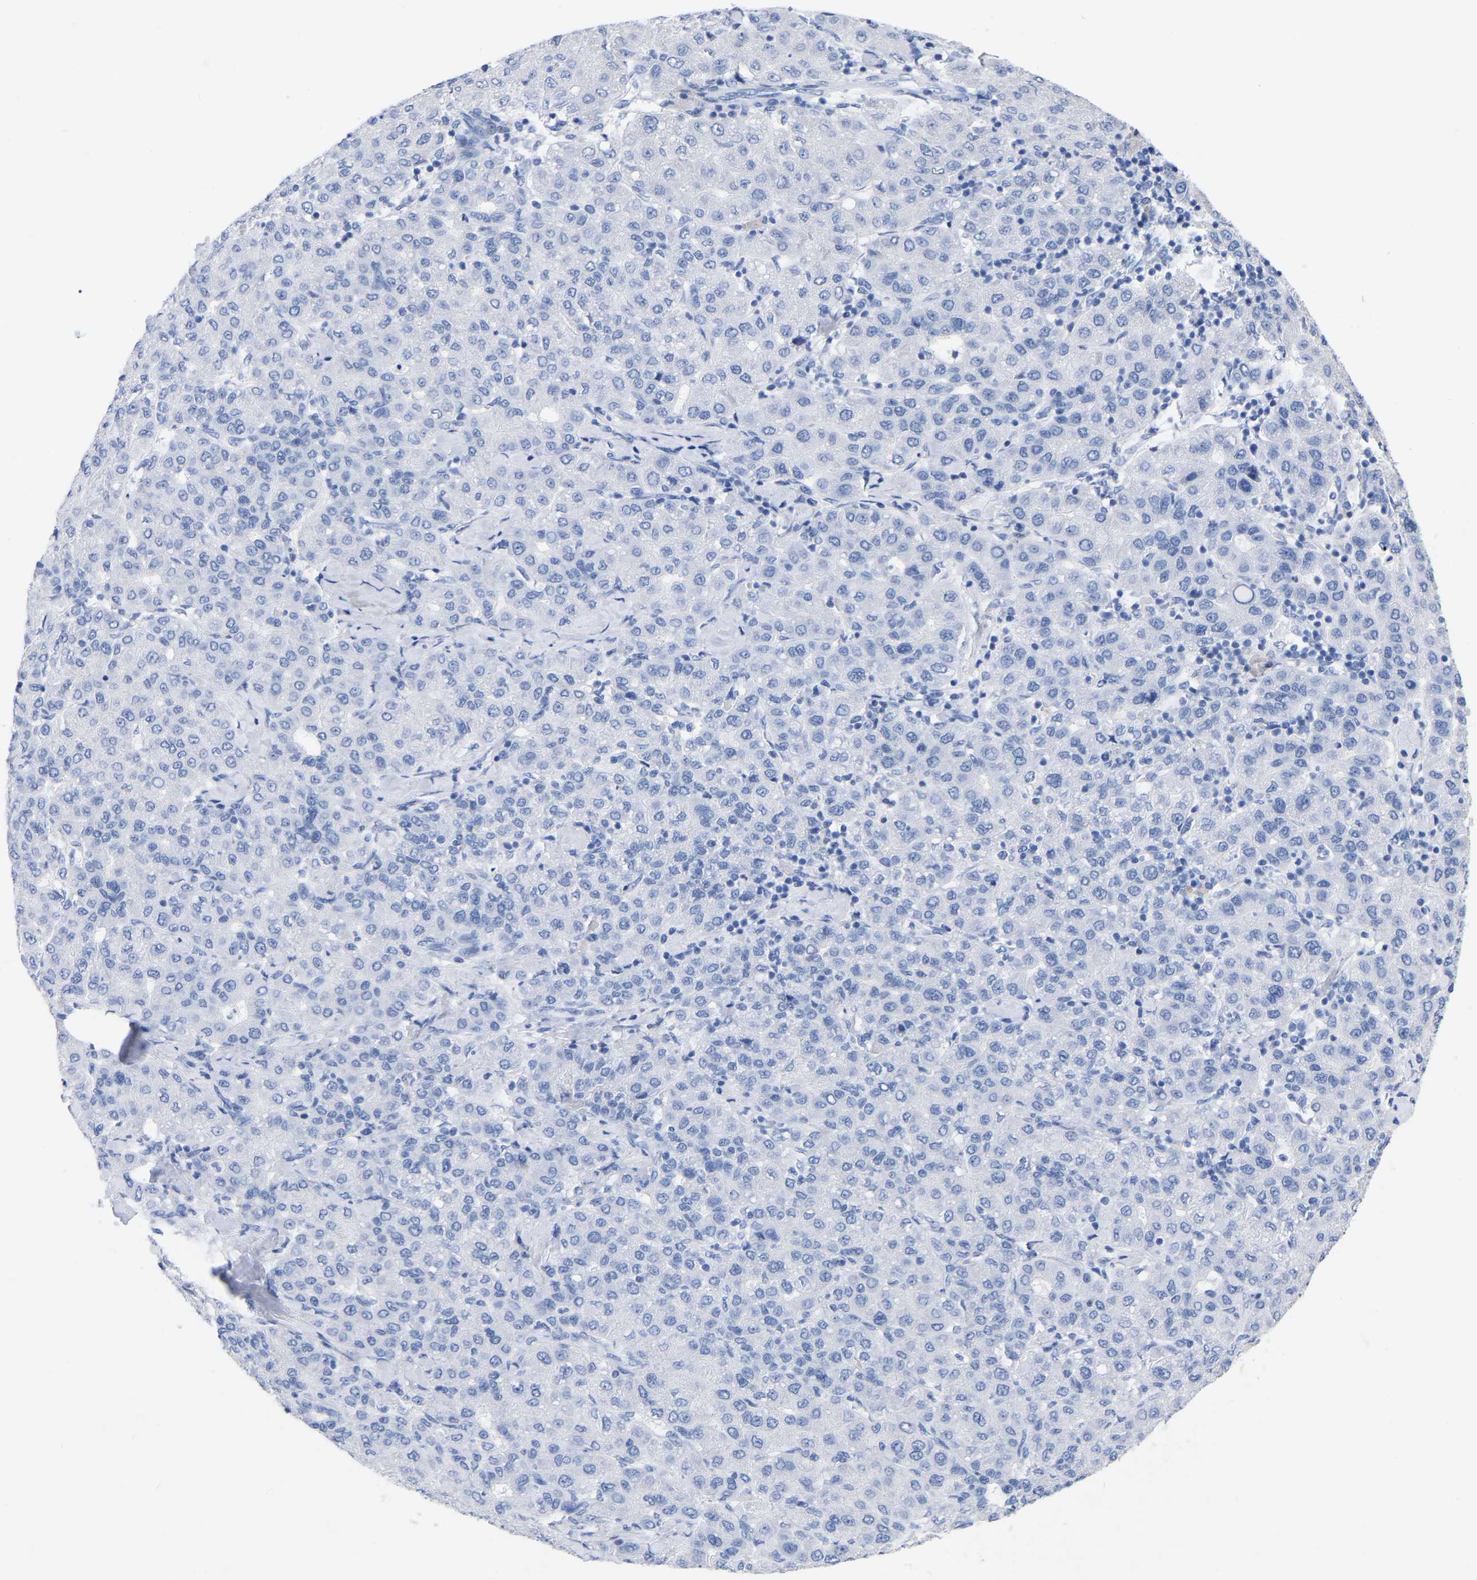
{"staining": {"intensity": "negative", "quantity": "none", "location": "none"}, "tissue": "liver cancer", "cell_type": "Tumor cells", "image_type": "cancer", "snomed": [{"axis": "morphology", "description": "Carcinoma, Hepatocellular, NOS"}, {"axis": "topography", "description": "Liver"}], "caption": "An immunohistochemistry micrograph of liver hepatocellular carcinoma is shown. There is no staining in tumor cells of liver hepatocellular carcinoma. (Brightfield microscopy of DAB immunohistochemistry at high magnification).", "gene": "HAPLN1", "patient": {"sex": "male", "age": 65}}